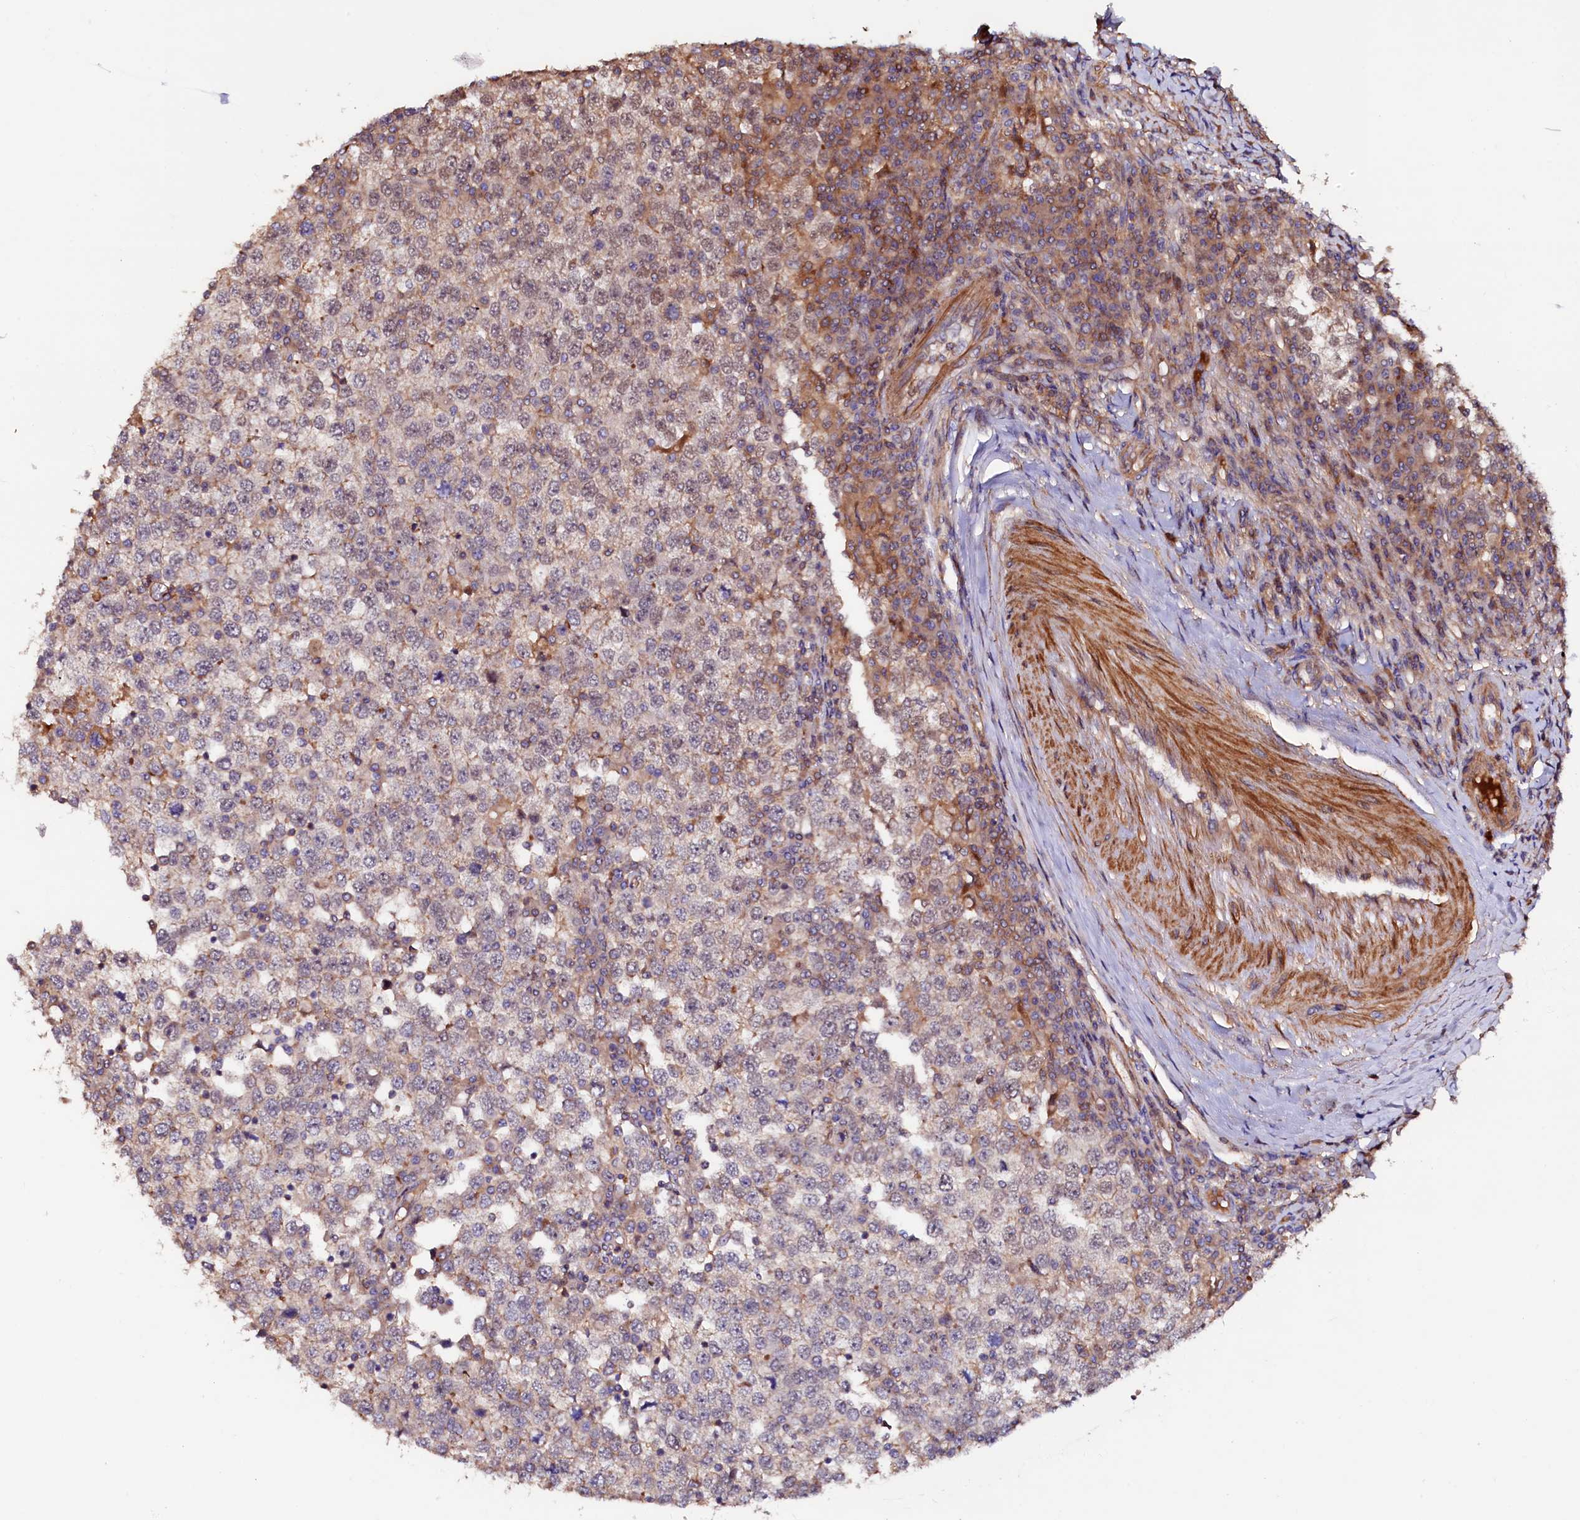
{"staining": {"intensity": "moderate", "quantity": "25%-75%", "location": "nuclear"}, "tissue": "testis cancer", "cell_type": "Tumor cells", "image_type": "cancer", "snomed": [{"axis": "morphology", "description": "Seminoma, NOS"}, {"axis": "topography", "description": "Testis"}], "caption": "Testis cancer stained for a protein shows moderate nuclear positivity in tumor cells.", "gene": "DUOXA1", "patient": {"sex": "male", "age": 65}}